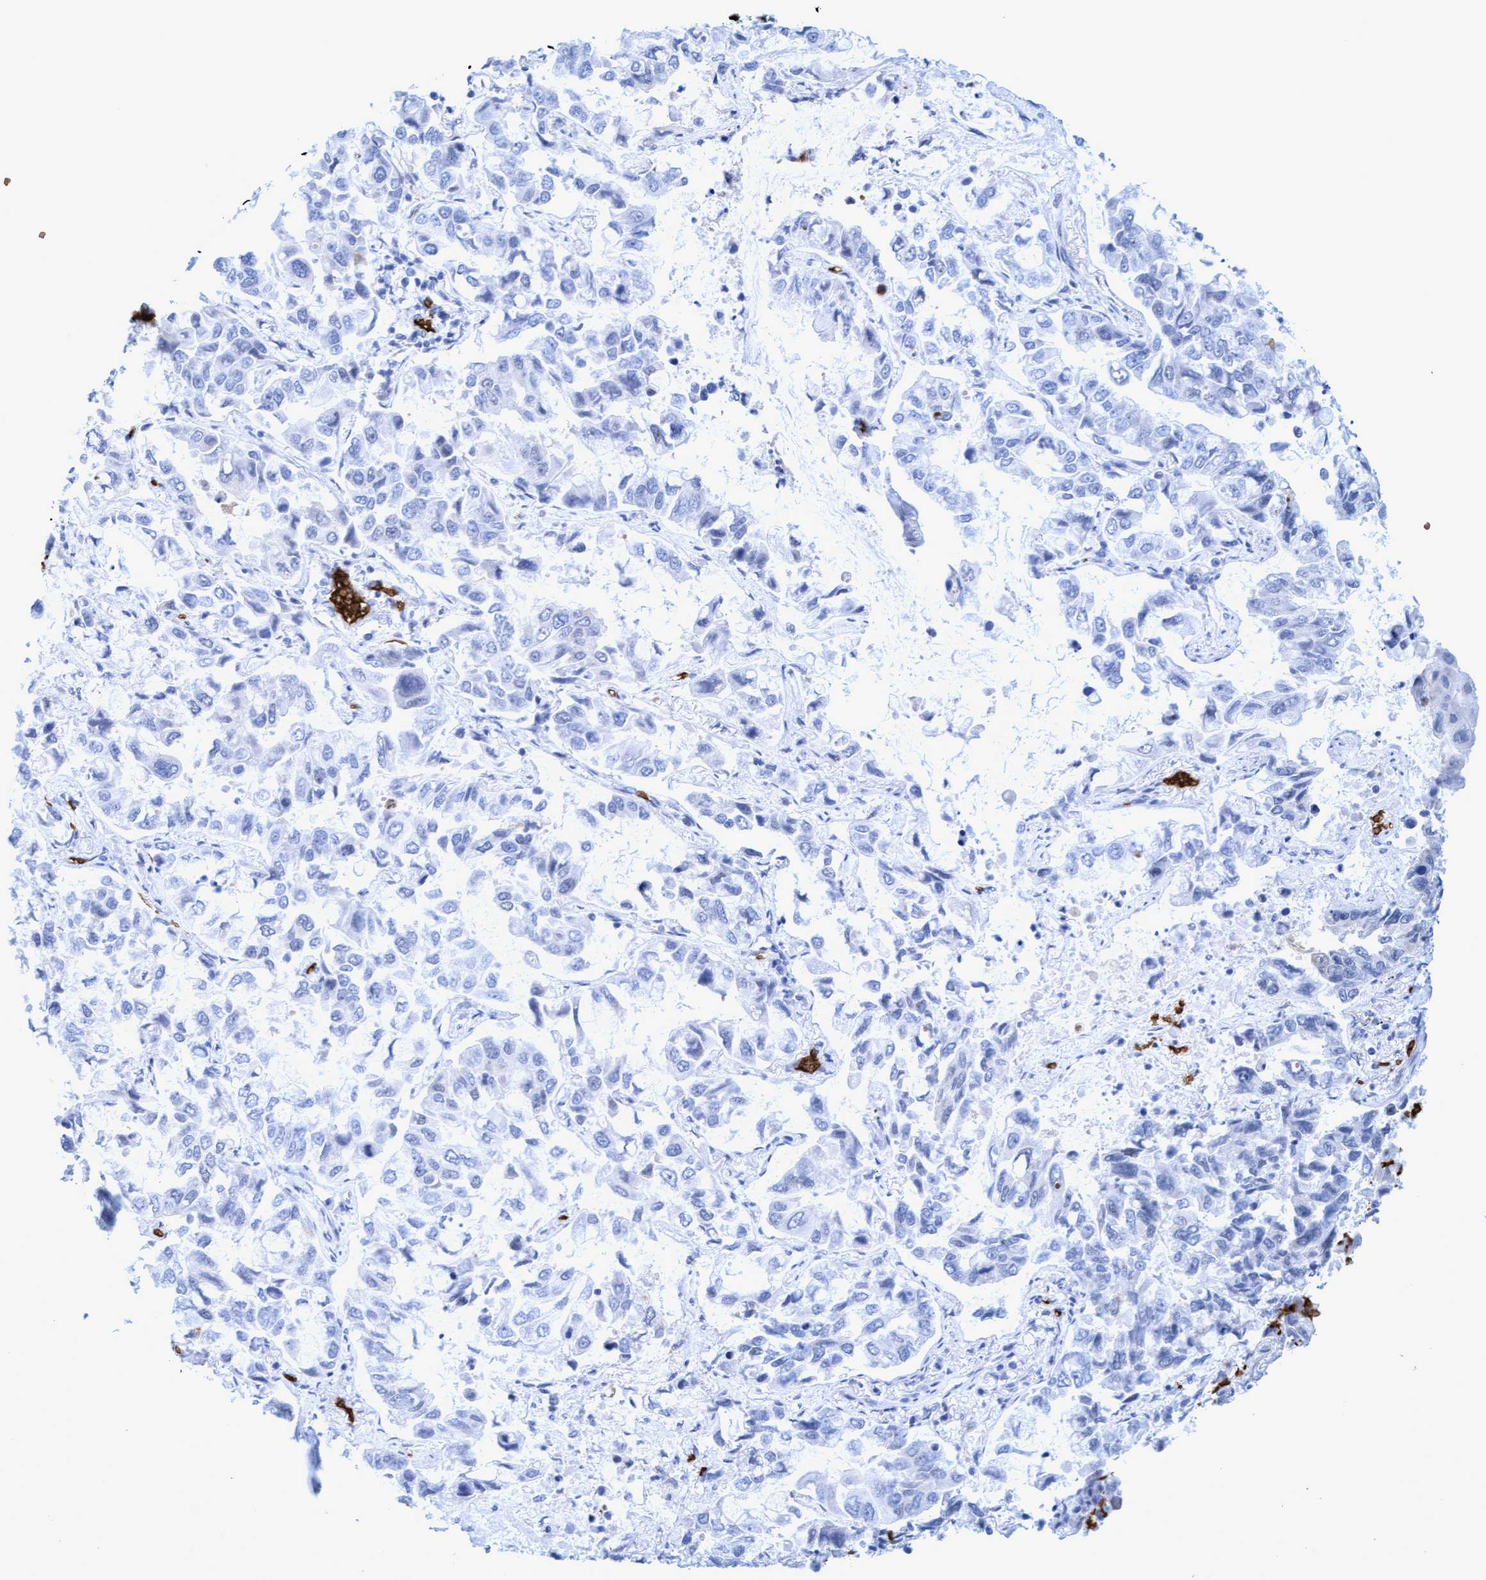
{"staining": {"intensity": "negative", "quantity": "none", "location": "none"}, "tissue": "lung cancer", "cell_type": "Tumor cells", "image_type": "cancer", "snomed": [{"axis": "morphology", "description": "Adenocarcinoma, NOS"}, {"axis": "topography", "description": "Lung"}], "caption": "The IHC image has no significant expression in tumor cells of lung cancer (adenocarcinoma) tissue.", "gene": "SPEM2", "patient": {"sex": "male", "age": 64}}